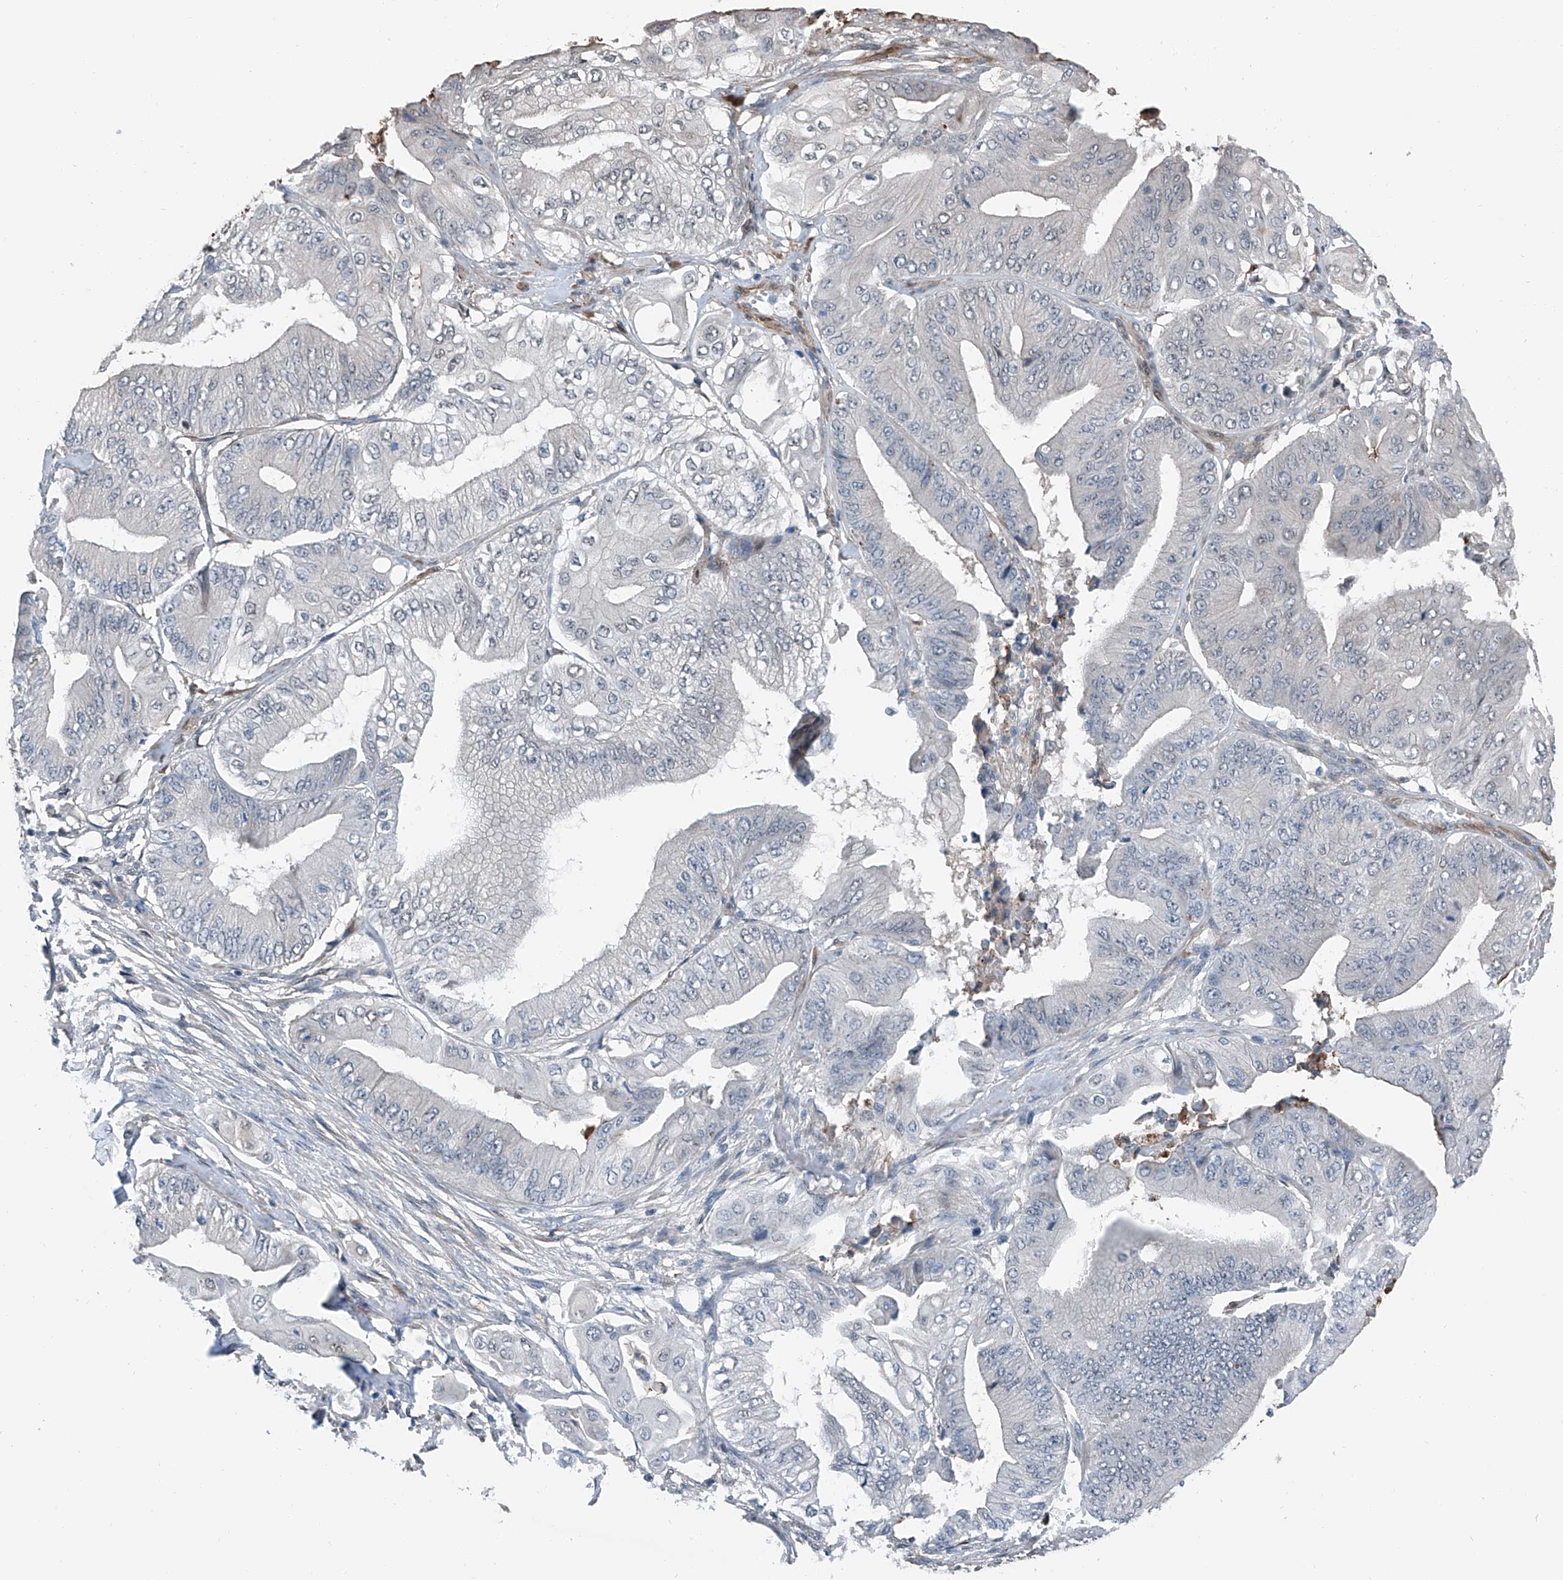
{"staining": {"intensity": "negative", "quantity": "none", "location": "none"}, "tissue": "pancreatic cancer", "cell_type": "Tumor cells", "image_type": "cancer", "snomed": [{"axis": "morphology", "description": "Adenocarcinoma, NOS"}, {"axis": "topography", "description": "Pancreas"}], "caption": "Protein analysis of pancreatic cancer (adenocarcinoma) displays no significant expression in tumor cells.", "gene": "HSPA6", "patient": {"sex": "female", "age": 77}}